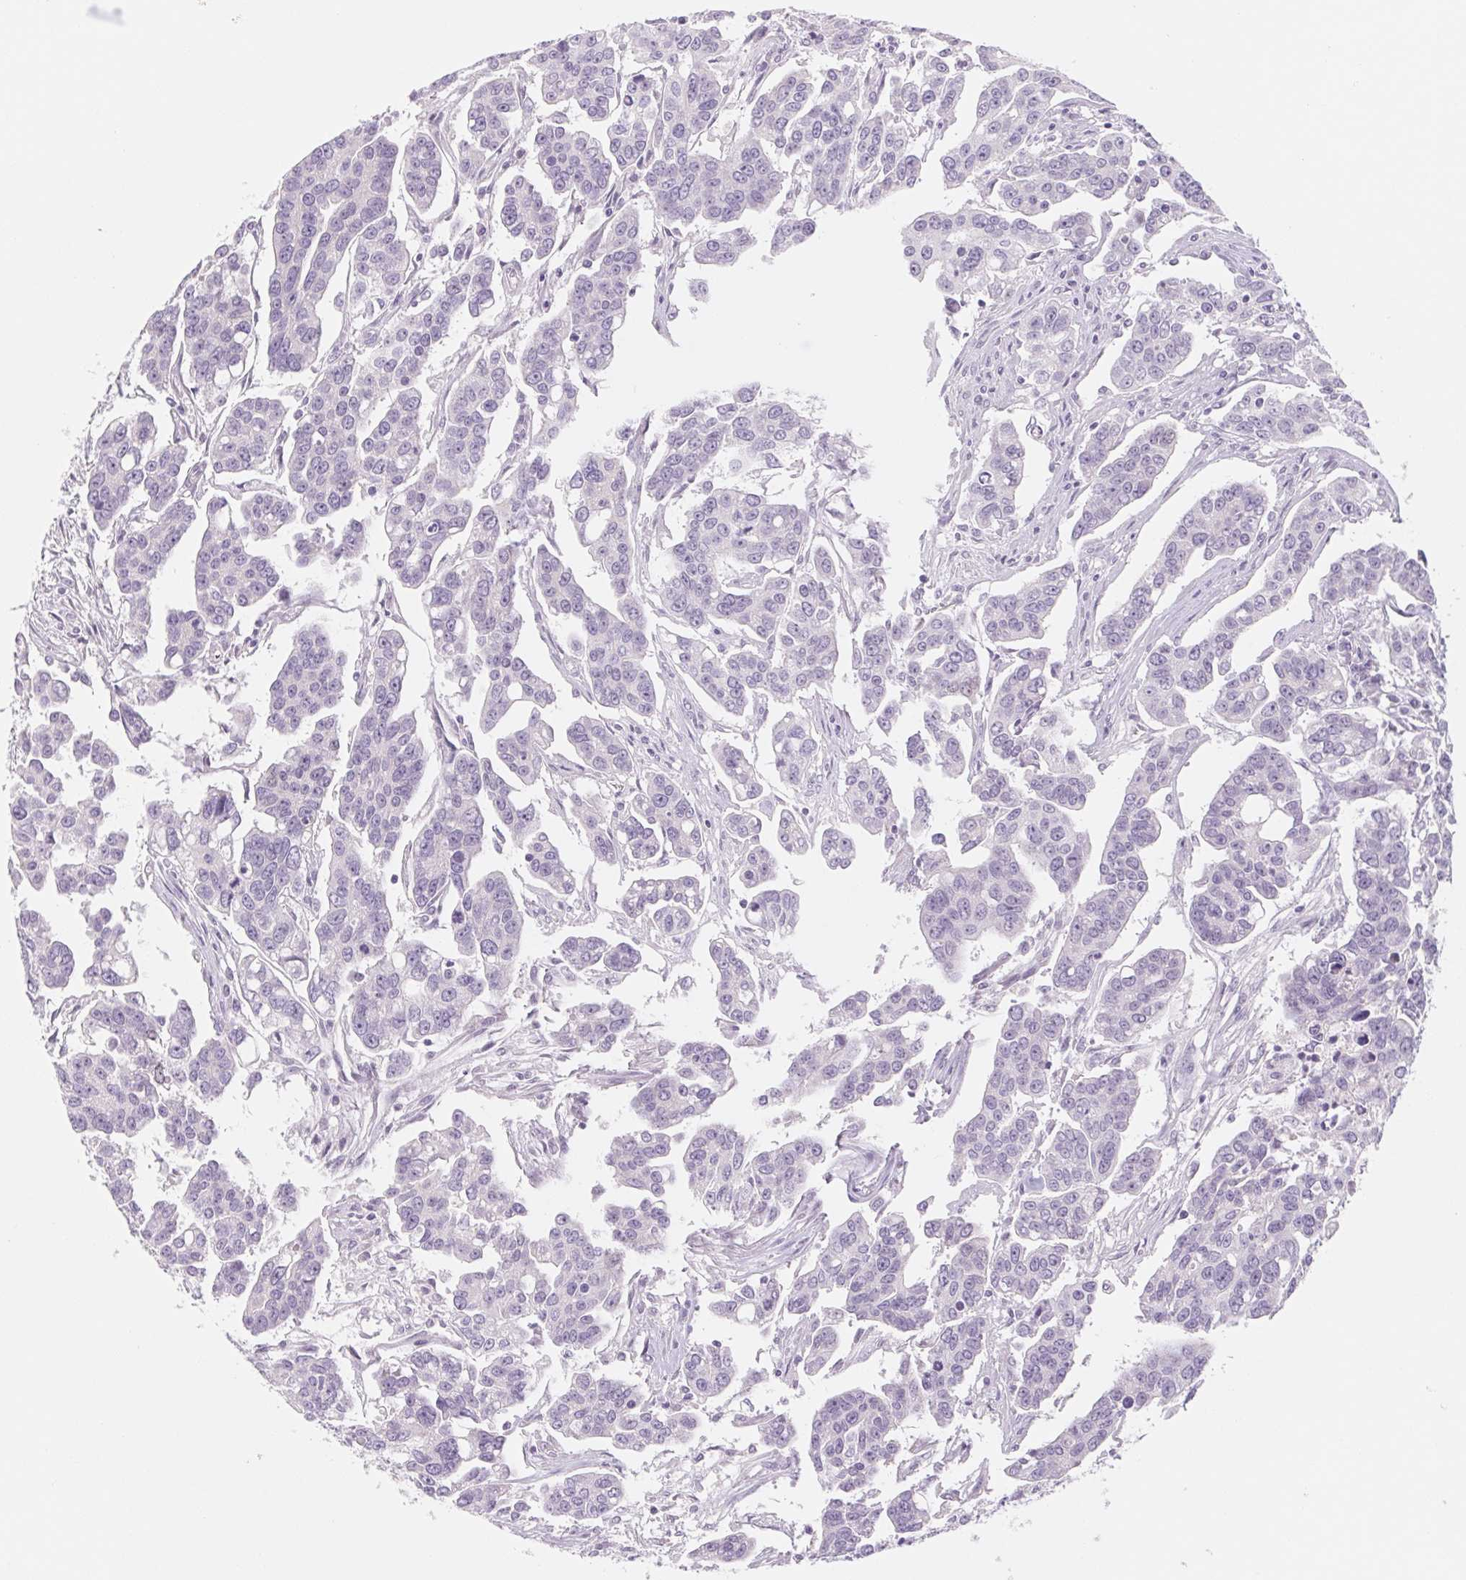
{"staining": {"intensity": "negative", "quantity": "none", "location": "none"}, "tissue": "ovarian cancer", "cell_type": "Tumor cells", "image_type": "cancer", "snomed": [{"axis": "morphology", "description": "Carcinoma, endometroid"}, {"axis": "topography", "description": "Ovary"}], "caption": "High magnification brightfield microscopy of endometroid carcinoma (ovarian) stained with DAB (brown) and counterstained with hematoxylin (blue): tumor cells show no significant positivity.", "gene": "POU1F1", "patient": {"sex": "female", "age": 78}}